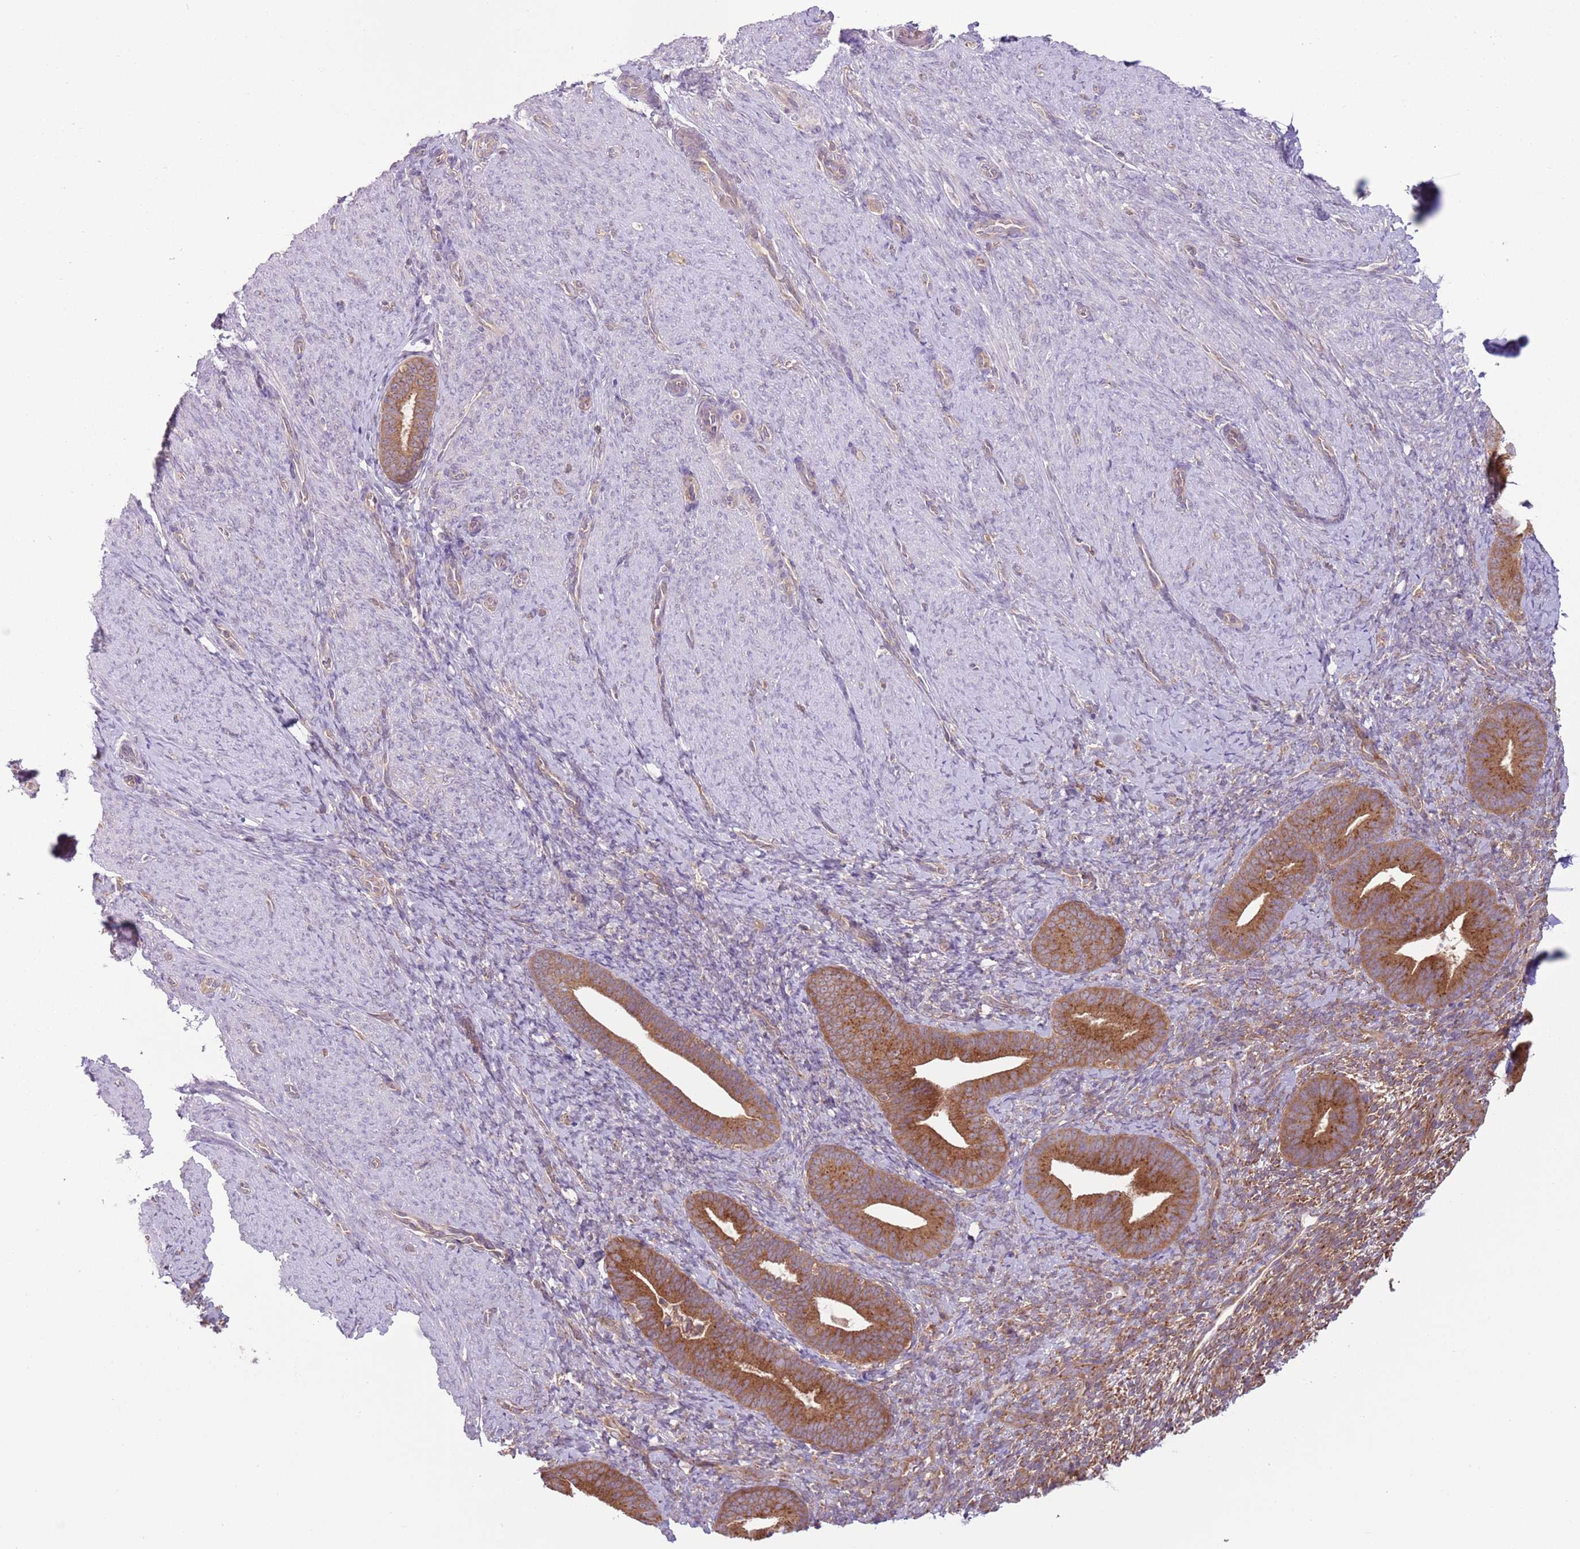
{"staining": {"intensity": "moderate", "quantity": "25%-75%", "location": "cytoplasmic/membranous"}, "tissue": "endometrium", "cell_type": "Cells in endometrial stroma", "image_type": "normal", "snomed": [{"axis": "morphology", "description": "Normal tissue, NOS"}, {"axis": "topography", "description": "Endometrium"}], "caption": "Immunohistochemical staining of benign endometrium exhibits moderate cytoplasmic/membranous protein expression in about 25%-75% of cells in endometrial stroma.", "gene": "COPE", "patient": {"sex": "female", "age": 65}}